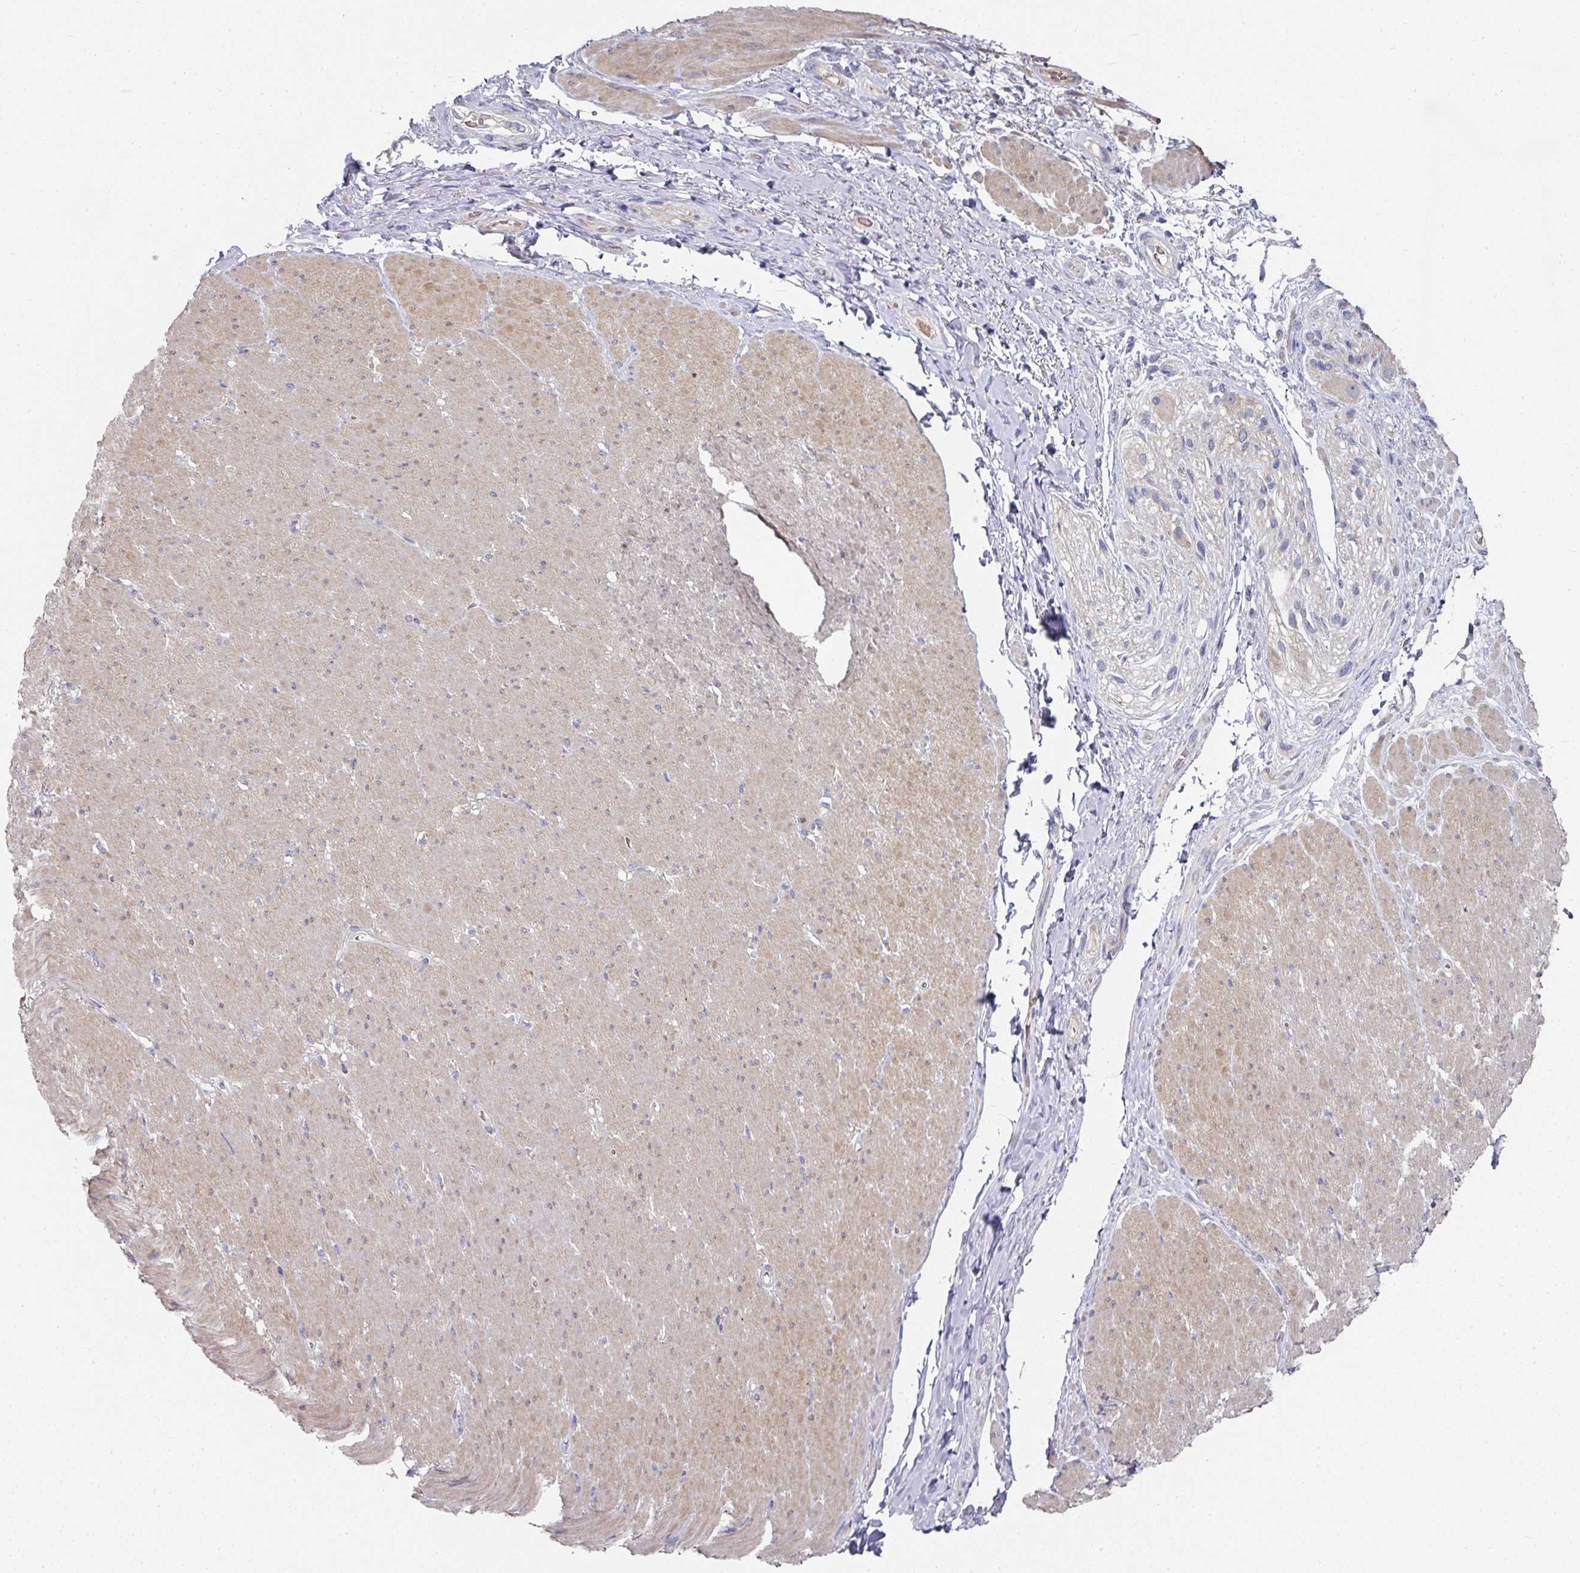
{"staining": {"intensity": "weak", "quantity": "25%-75%", "location": "cytoplasmic/membranous"}, "tissue": "smooth muscle", "cell_type": "Smooth muscle cells", "image_type": "normal", "snomed": [{"axis": "morphology", "description": "Normal tissue, NOS"}, {"axis": "topography", "description": "Smooth muscle"}, {"axis": "topography", "description": "Rectum"}], "caption": "Human smooth muscle stained for a protein (brown) demonstrates weak cytoplasmic/membranous positive expression in approximately 25%-75% of smooth muscle cells.", "gene": "PYROXD2", "patient": {"sex": "male", "age": 53}}